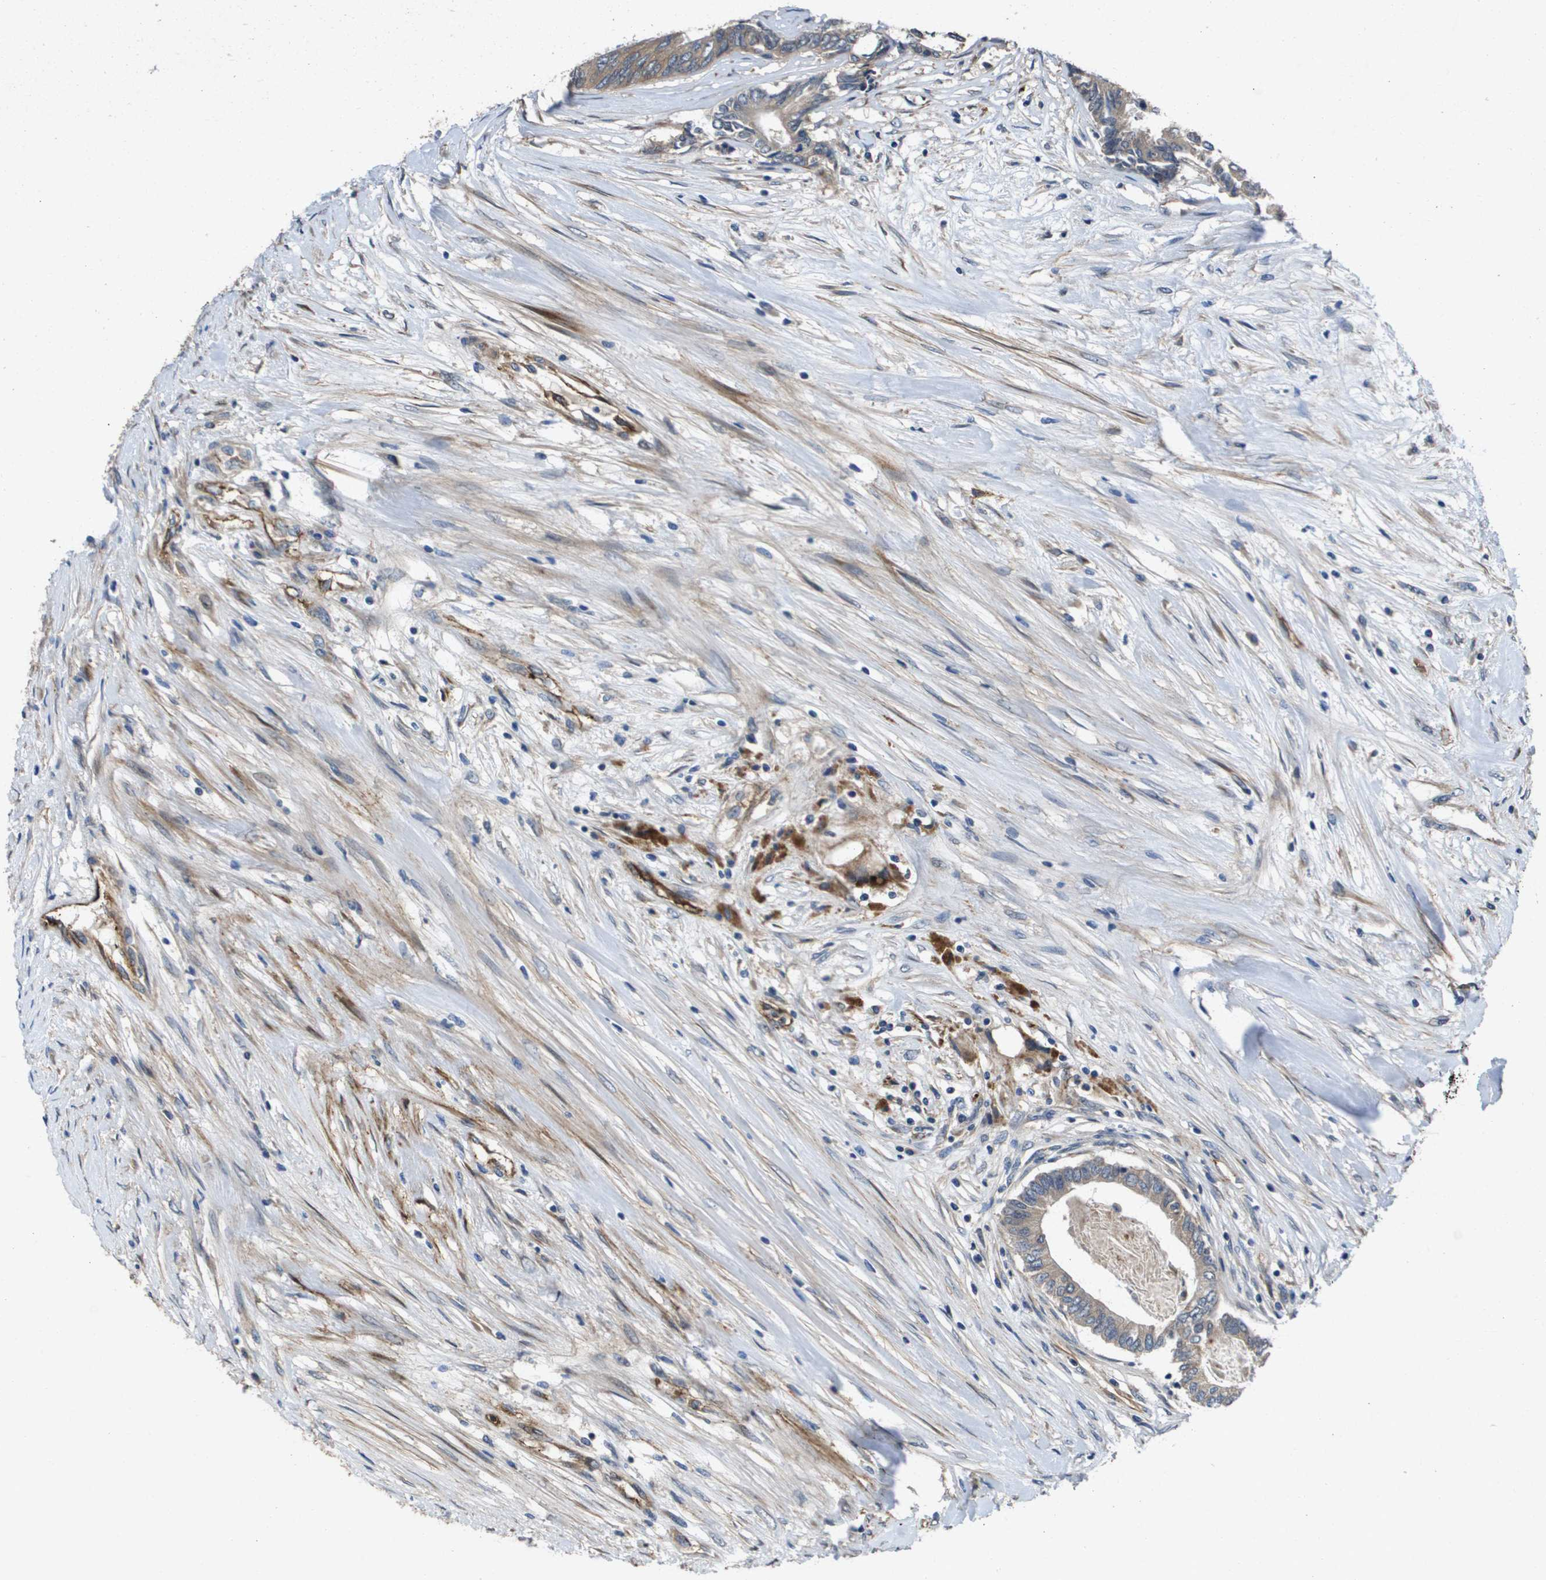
{"staining": {"intensity": "weak", "quantity": ">75%", "location": "cytoplasmic/membranous"}, "tissue": "colorectal cancer", "cell_type": "Tumor cells", "image_type": "cancer", "snomed": [{"axis": "morphology", "description": "Adenocarcinoma, NOS"}, {"axis": "topography", "description": "Rectum"}], "caption": "Immunohistochemical staining of human colorectal cancer displays low levels of weak cytoplasmic/membranous protein positivity in approximately >75% of tumor cells. (brown staining indicates protein expression, while blue staining denotes nuclei).", "gene": "ENTPD2", "patient": {"sex": "male", "age": 63}}